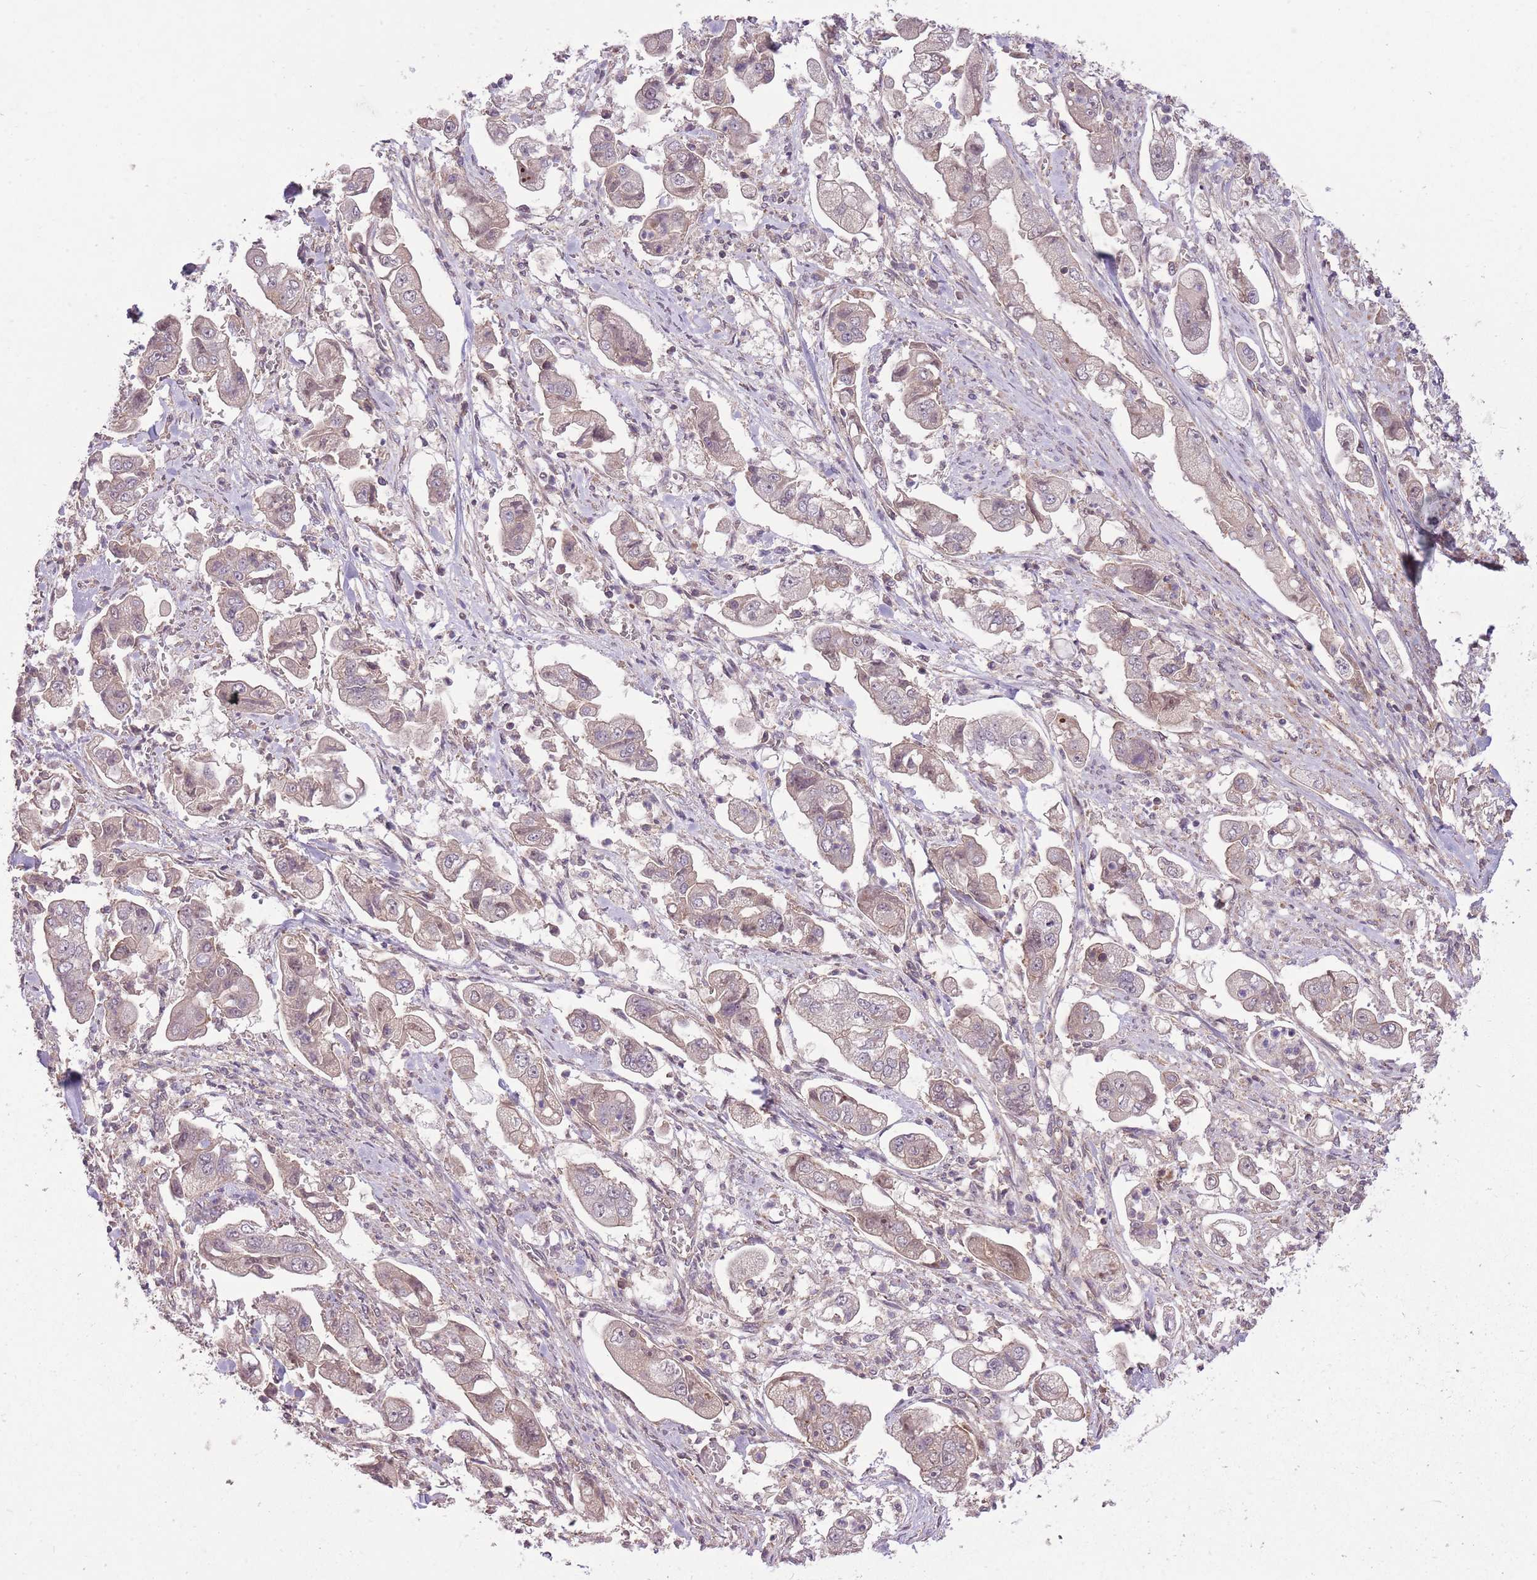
{"staining": {"intensity": "weak", "quantity": "25%-75%", "location": "cytoplasmic/membranous"}, "tissue": "stomach cancer", "cell_type": "Tumor cells", "image_type": "cancer", "snomed": [{"axis": "morphology", "description": "Adenocarcinoma, NOS"}, {"axis": "topography", "description": "Stomach"}], "caption": "IHC micrograph of neoplastic tissue: human stomach cancer (adenocarcinoma) stained using immunohistochemistry displays low levels of weak protein expression localized specifically in the cytoplasmic/membranous of tumor cells, appearing as a cytoplasmic/membranous brown color.", "gene": "POLR3F", "patient": {"sex": "male", "age": 62}}